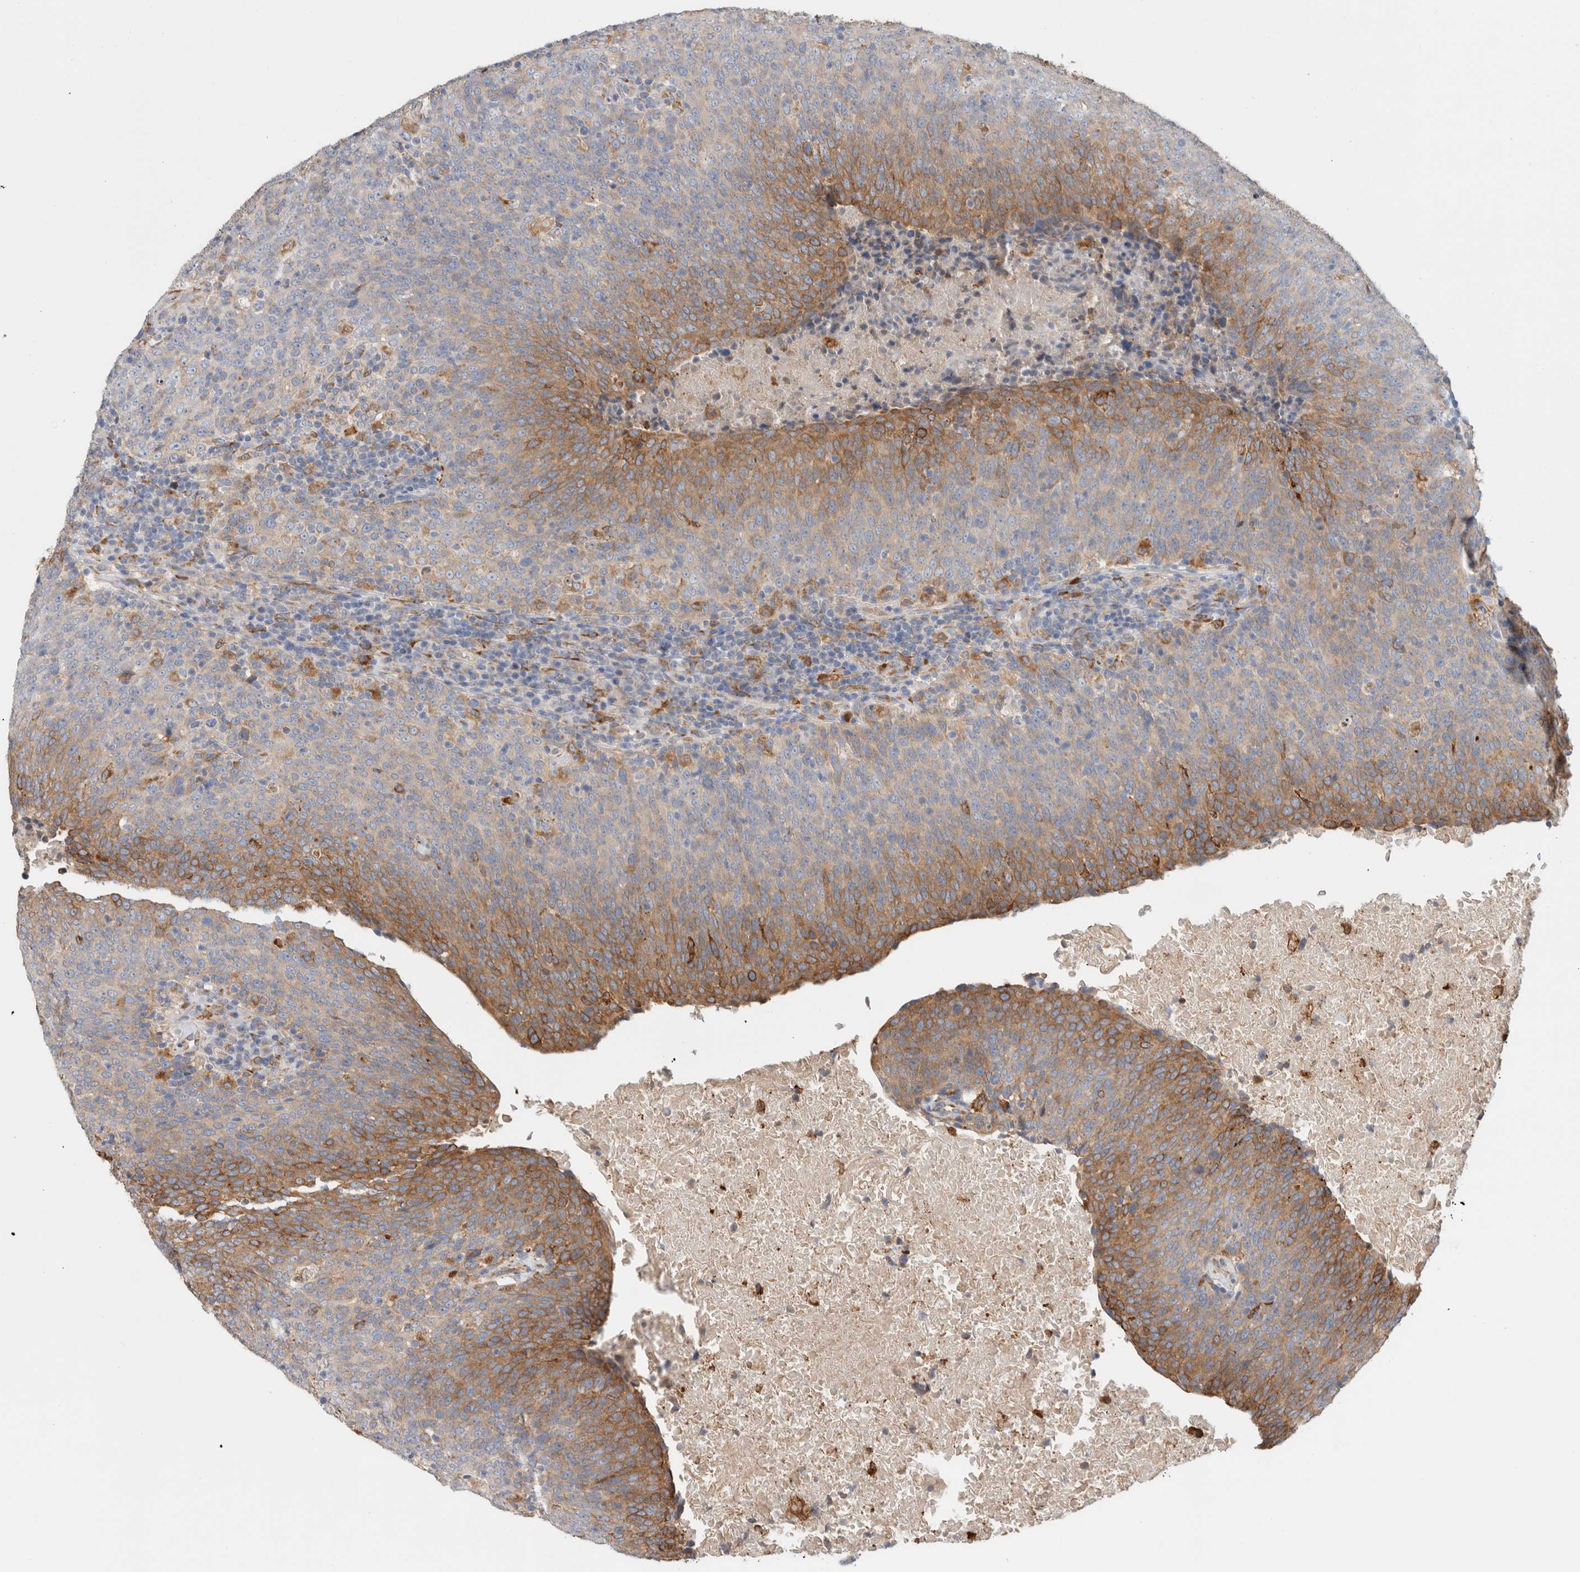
{"staining": {"intensity": "moderate", "quantity": "25%-75%", "location": "cytoplasmic/membranous"}, "tissue": "head and neck cancer", "cell_type": "Tumor cells", "image_type": "cancer", "snomed": [{"axis": "morphology", "description": "Squamous cell carcinoma, NOS"}, {"axis": "morphology", "description": "Squamous cell carcinoma, metastatic, NOS"}, {"axis": "topography", "description": "Lymph node"}, {"axis": "topography", "description": "Head-Neck"}], "caption": "A high-resolution micrograph shows immunohistochemistry staining of head and neck cancer (squamous cell carcinoma), which reveals moderate cytoplasmic/membranous staining in about 25%-75% of tumor cells. The staining was performed using DAB (3,3'-diaminobenzidine) to visualize the protein expression in brown, while the nuclei were stained in blue with hematoxylin (Magnification: 20x).", "gene": "P4HA1", "patient": {"sex": "male", "age": 62}}